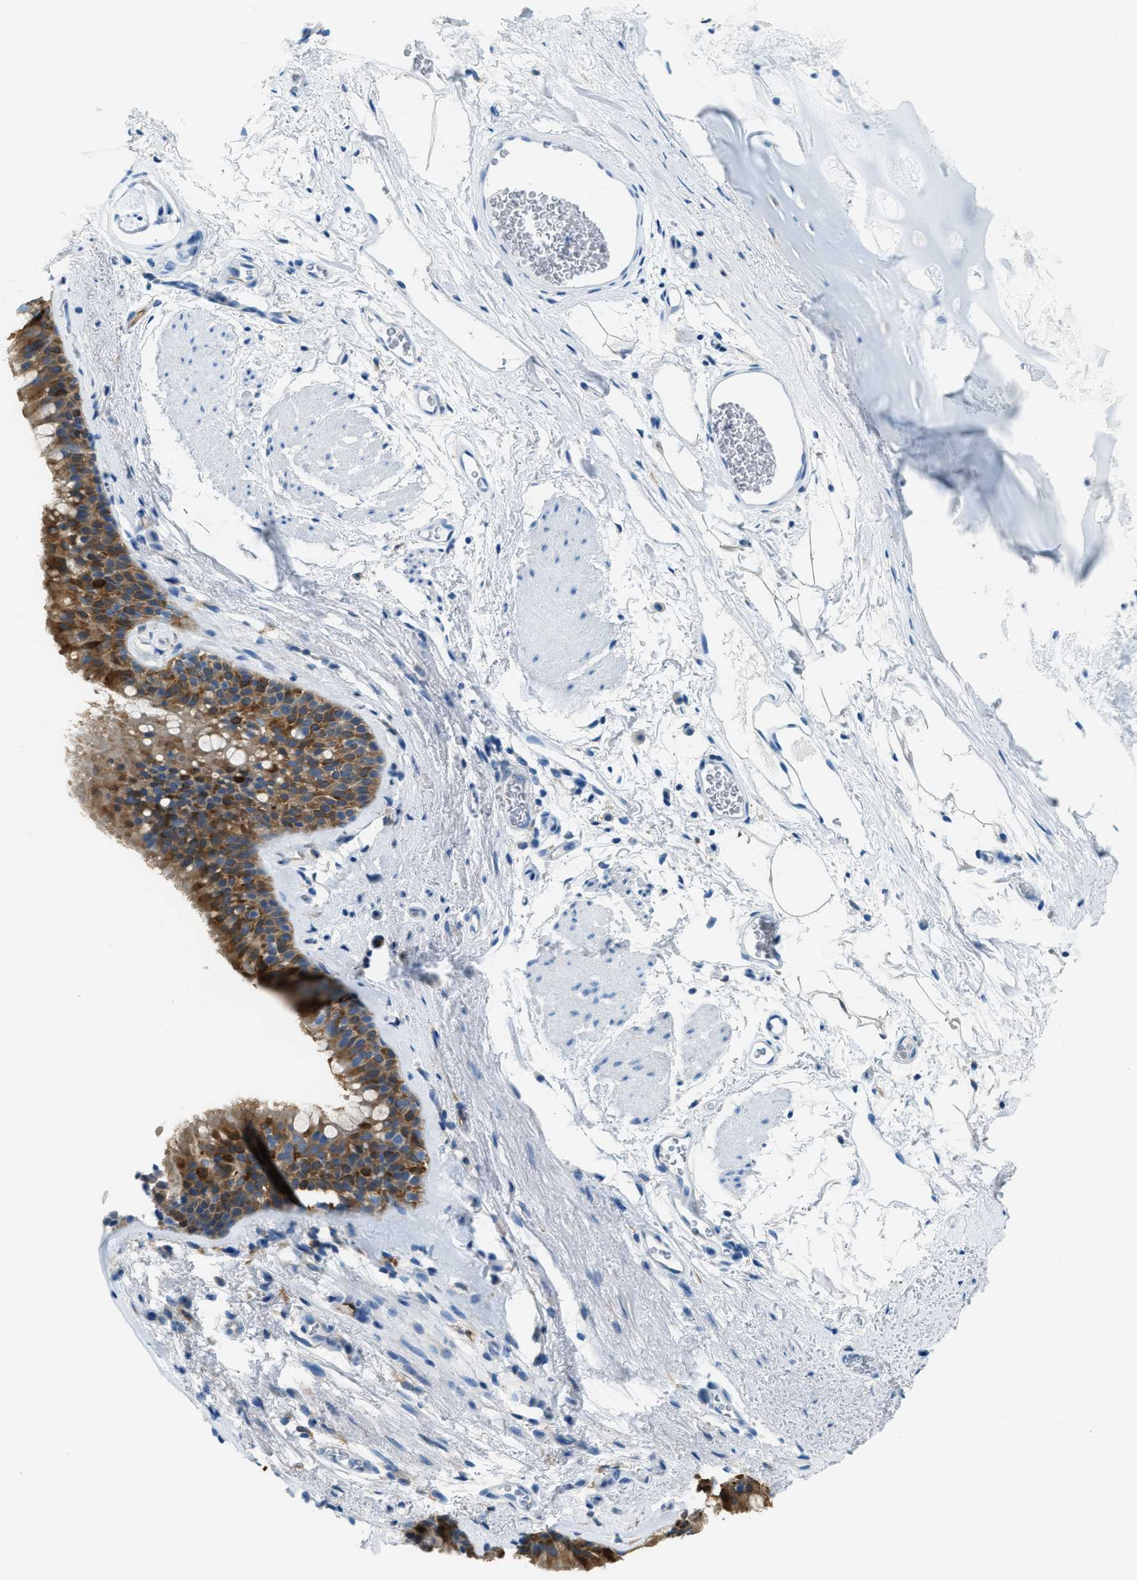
{"staining": {"intensity": "moderate", "quantity": ">75%", "location": "cytoplasmic/membranous"}, "tissue": "bronchus", "cell_type": "Respiratory epithelial cells", "image_type": "normal", "snomed": [{"axis": "morphology", "description": "Normal tissue, NOS"}, {"axis": "topography", "description": "Cartilage tissue"}, {"axis": "topography", "description": "Bronchus"}], "caption": "A brown stain shows moderate cytoplasmic/membranous positivity of a protein in respiratory epithelial cells of normal human bronchus.", "gene": "MATCAP2", "patient": {"sex": "female", "age": 53}}